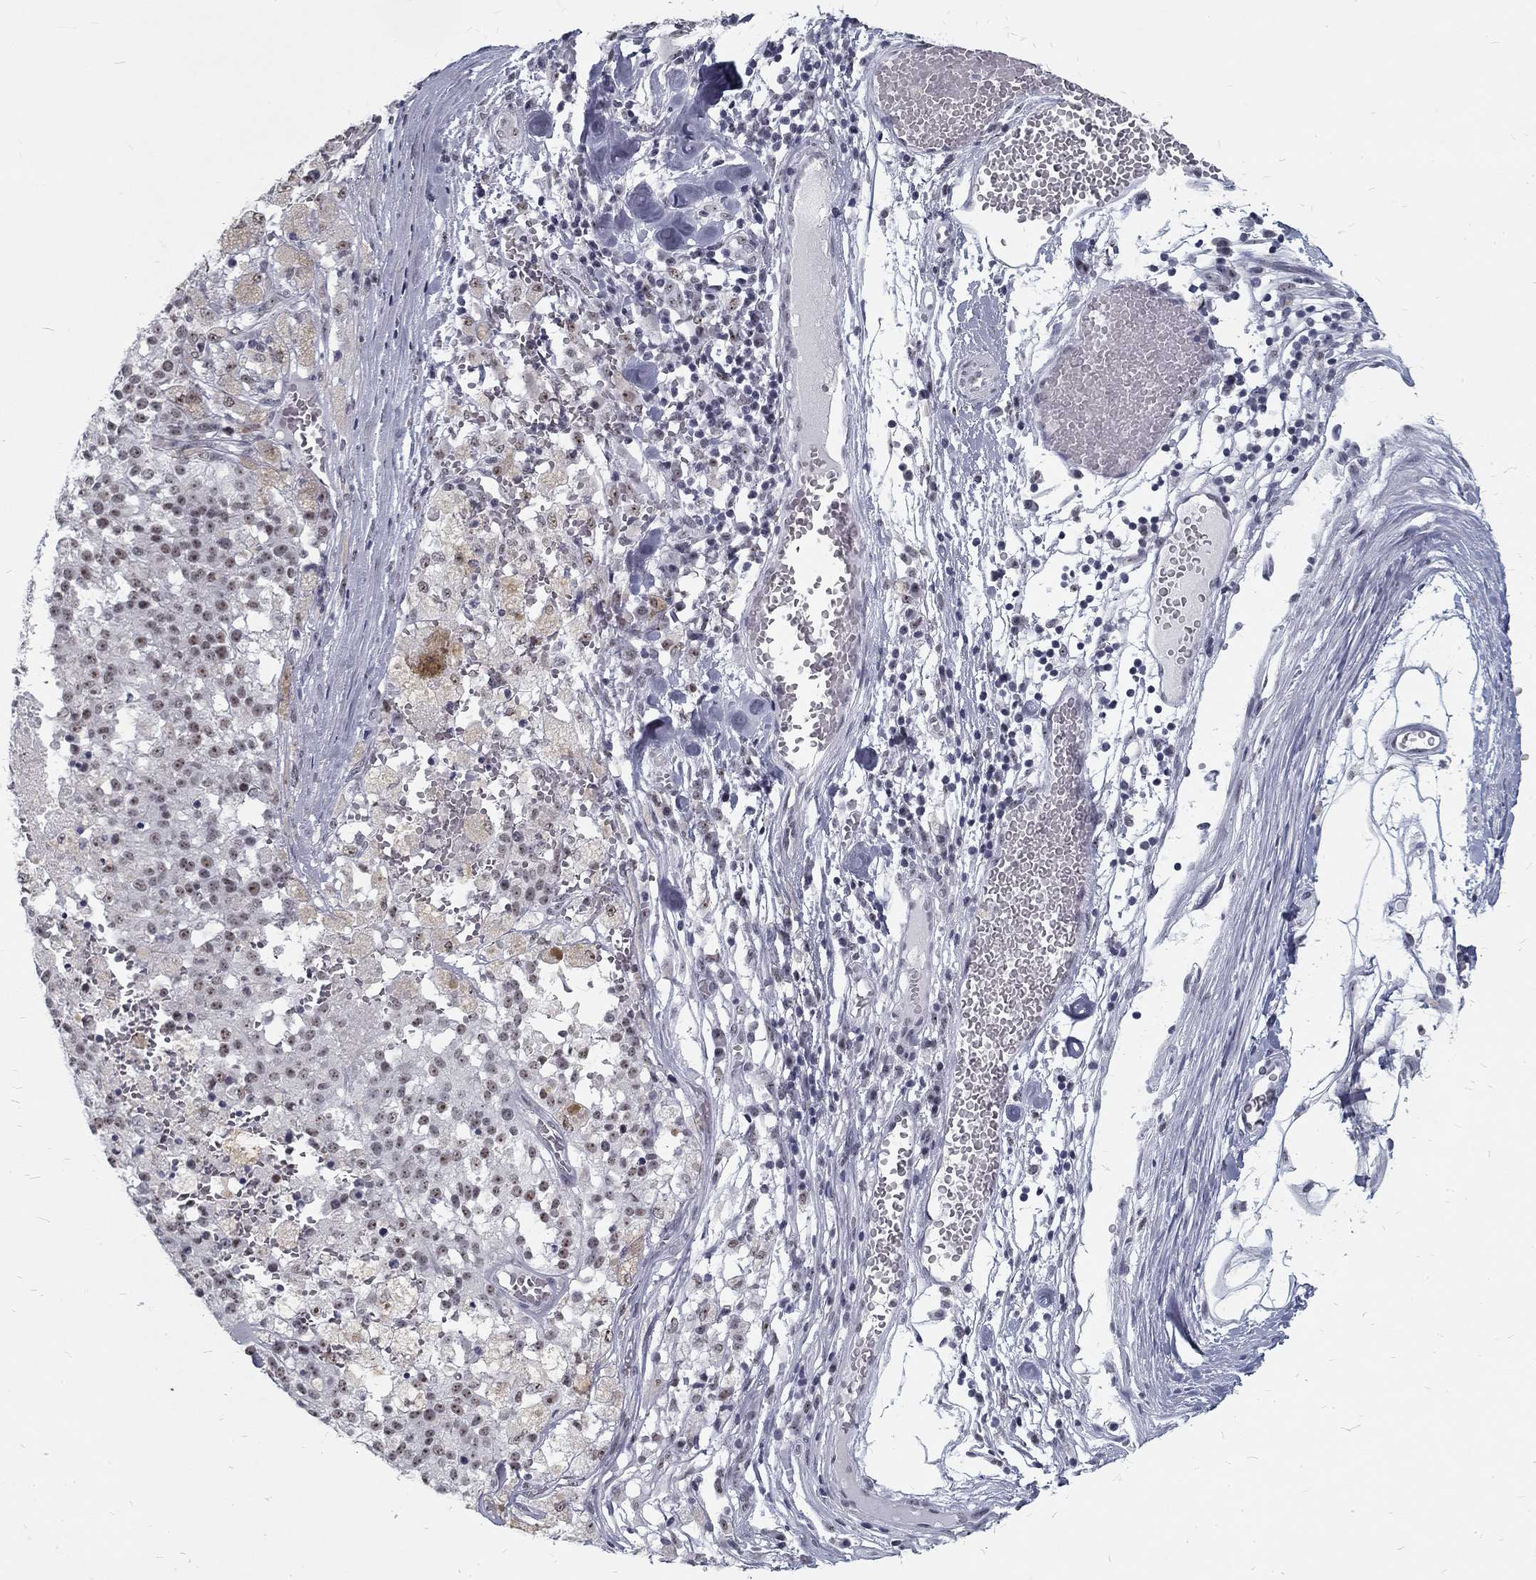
{"staining": {"intensity": "negative", "quantity": "none", "location": "none"}, "tissue": "melanoma", "cell_type": "Tumor cells", "image_type": "cancer", "snomed": [{"axis": "morphology", "description": "Malignant melanoma, Metastatic site"}, {"axis": "topography", "description": "Lymph node"}], "caption": "Immunohistochemistry (IHC) histopathology image of human malignant melanoma (metastatic site) stained for a protein (brown), which exhibits no positivity in tumor cells. (DAB IHC, high magnification).", "gene": "SNORC", "patient": {"sex": "female", "age": 64}}